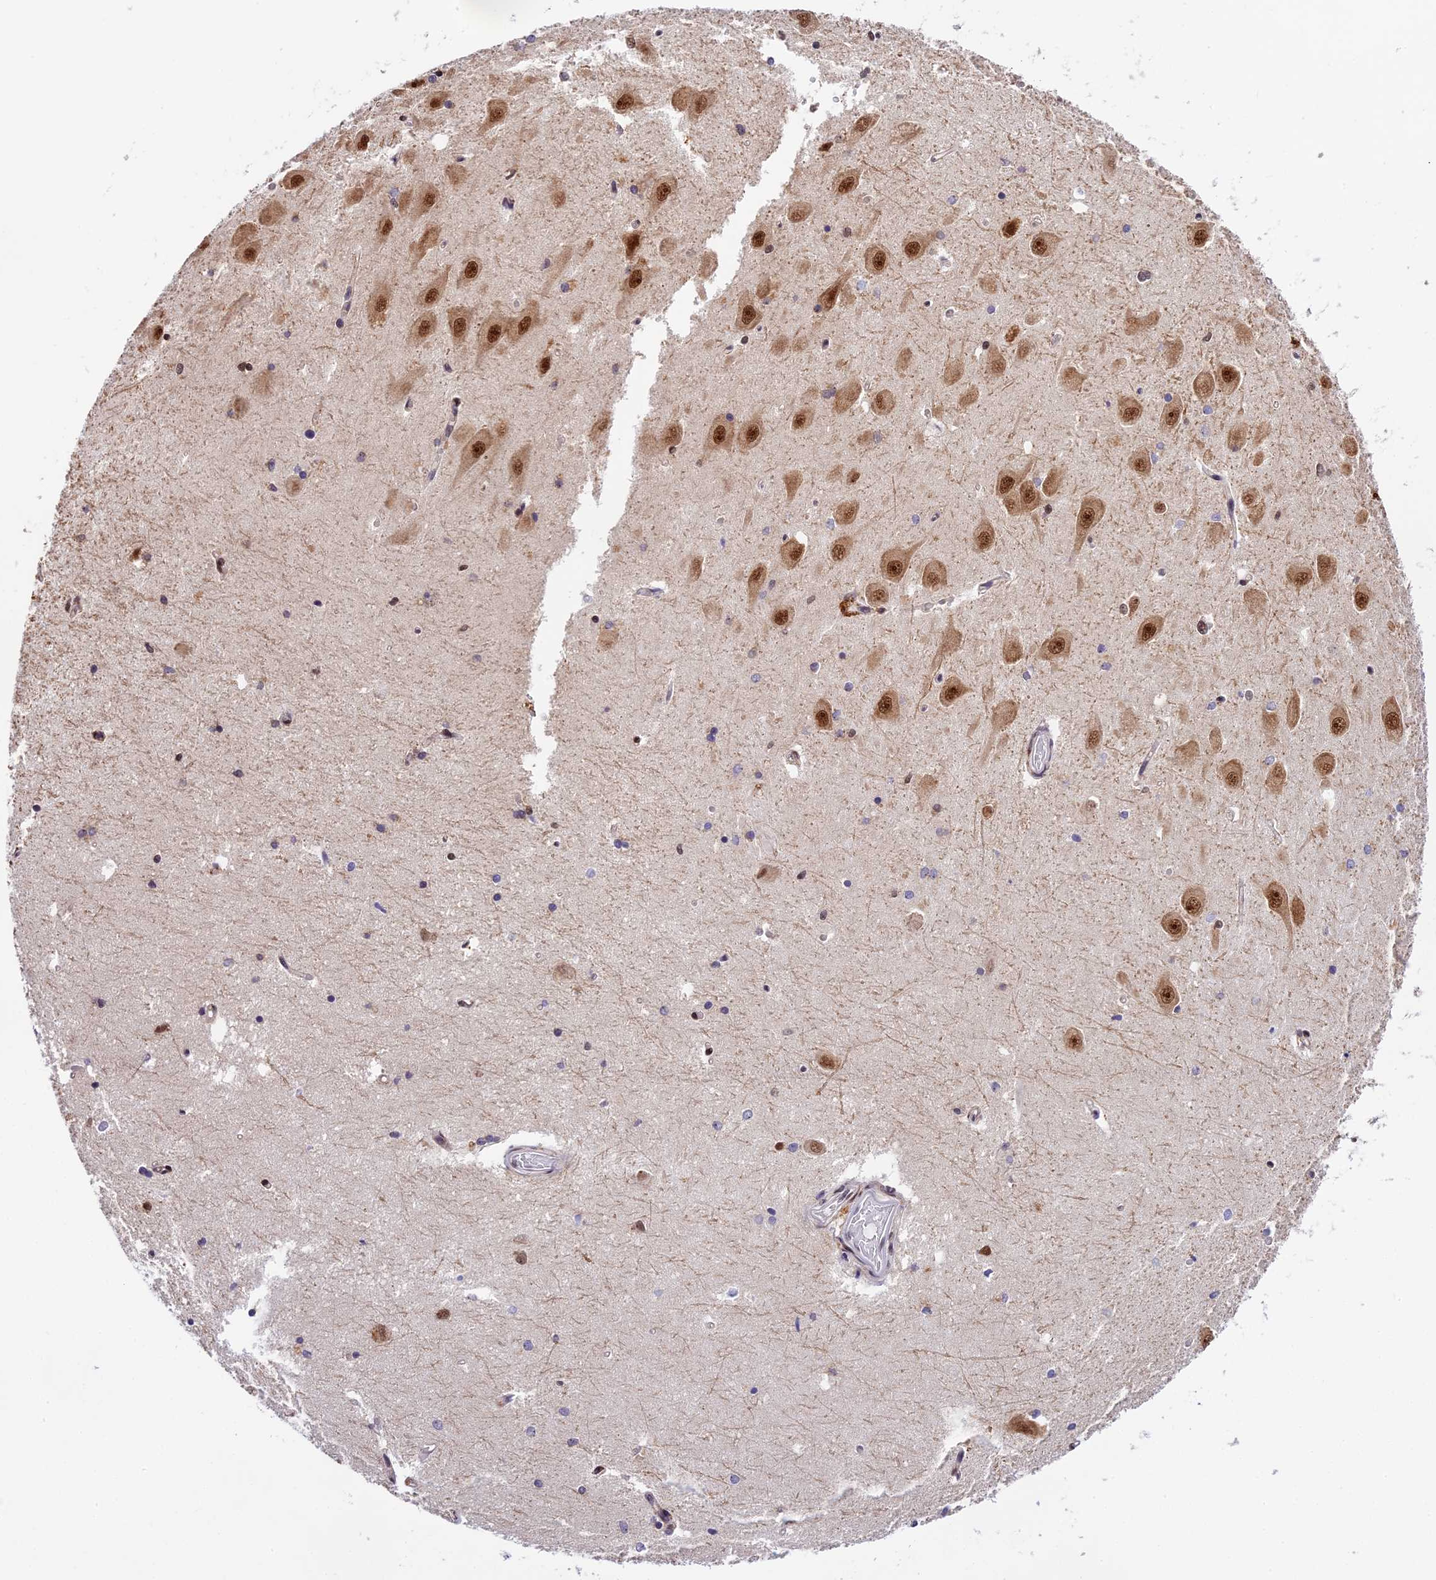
{"staining": {"intensity": "negative", "quantity": "none", "location": "none"}, "tissue": "hippocampus", "cell_type": "Glial cells", "image_type": "normal", "snomed": [{"axis": "morphology", "description": "Normal tissue, NOS"}, {"axis": "topography", "description": "Hippocampus"}], "caption": "IHC photomicrograph of unremarkable human hippocampus stained for a protein (brown), which reveals no positivity in glial cells.", "gene": "RAMACL", "patient": {"sex": "male", "age": 45}}